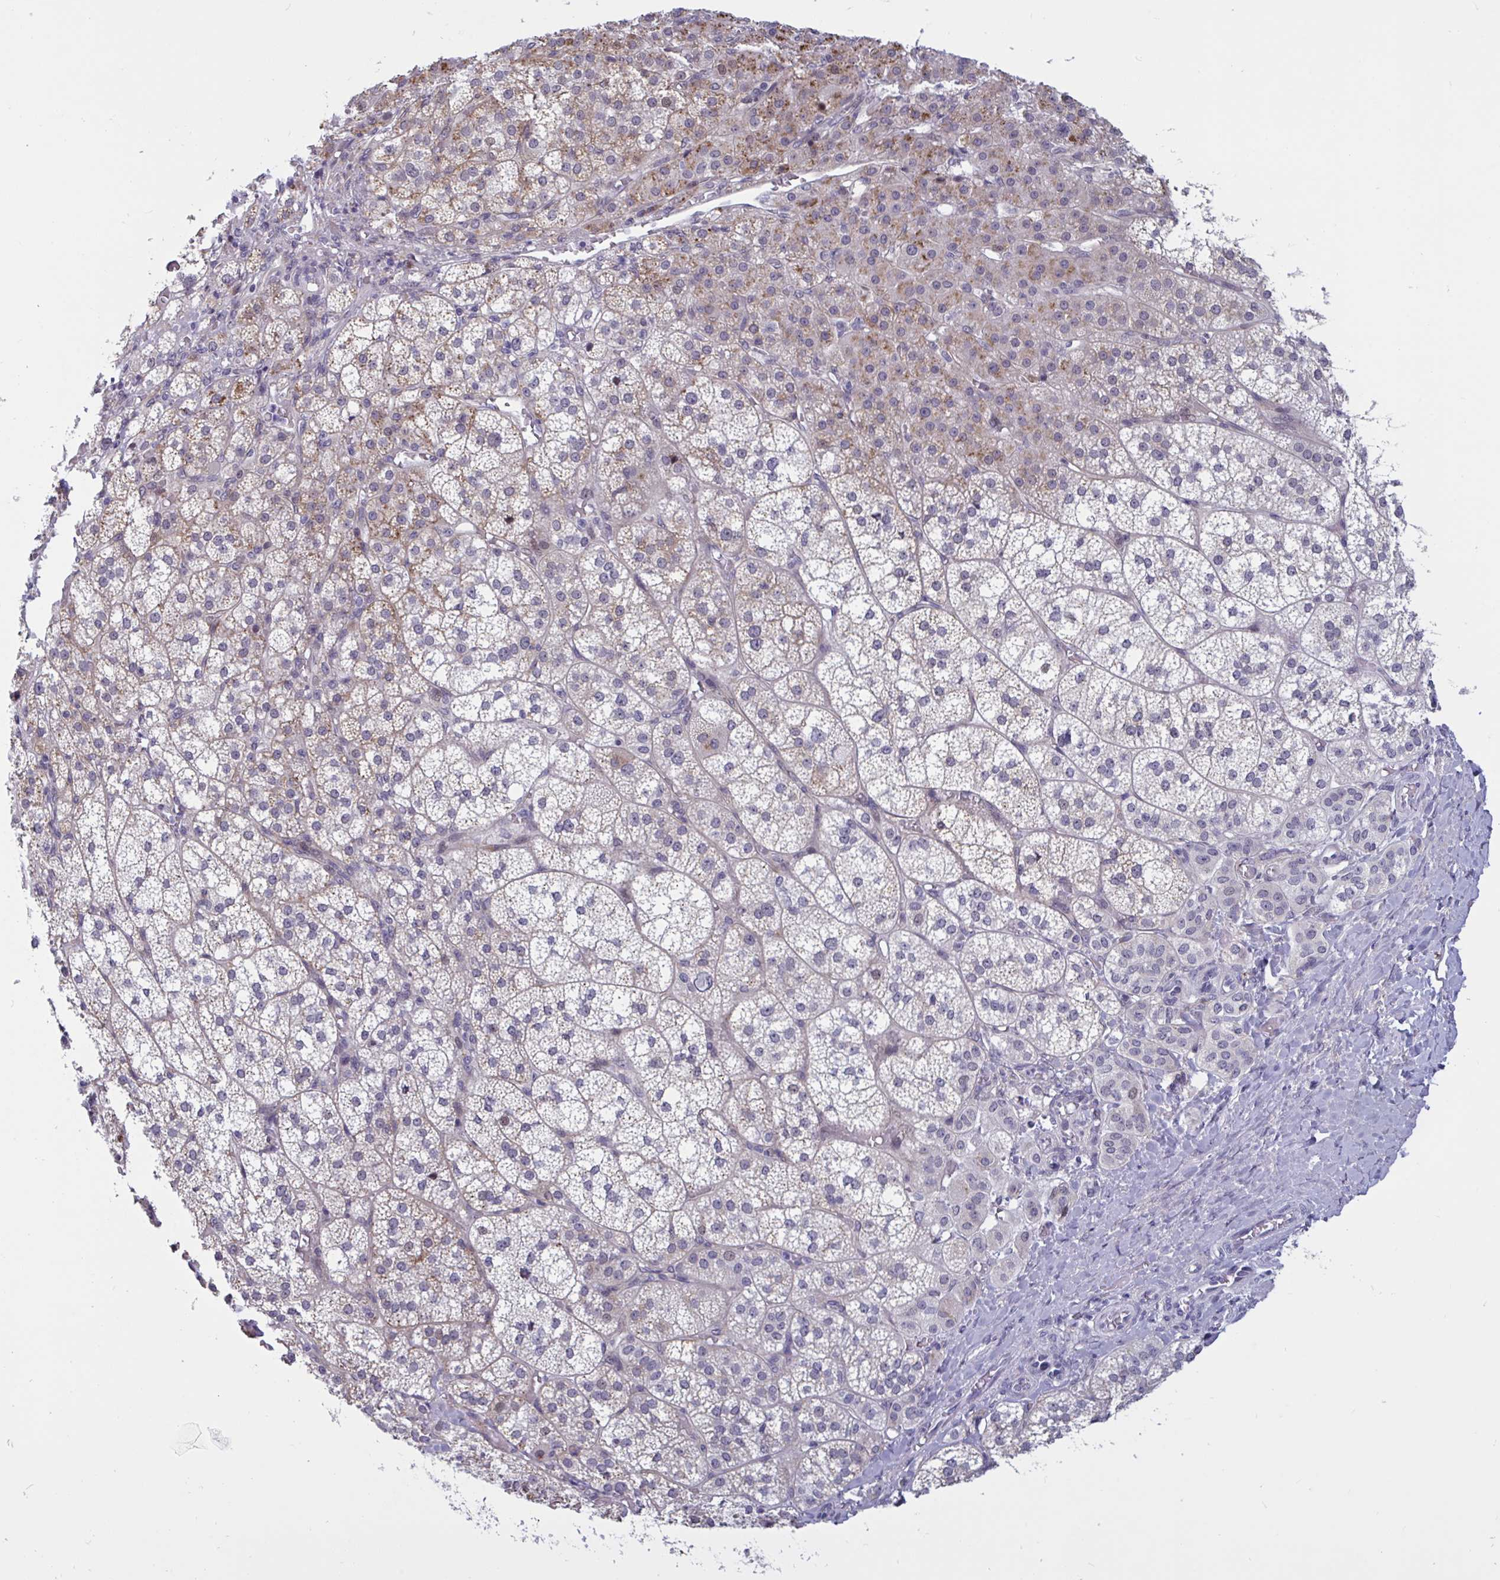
{"staining": {"intensity": "moderate", "quantity": "25%-75%", "location": "cytoplasmic/membranous"}, "tissue": "adrenal gland", "cell_type": "Glandular cells", "image_type": "normal", "snomed": [{"axis": "morphology", "description": "Normal tissue, NOS"}, {"axis": "topography", "description": "Adrenal gland"}], "caption": "Adrenal gland stained with DAB (3,3'-diaminobenzidine) immunohistochemistry displays medium levels of moderate cytoplasmic/membranous staining in about 25%-75% of glandular cells. Nuclei are stained in blue.", "gene": "TCEAL8", "patient": {"sex": "female", "age": 60}}